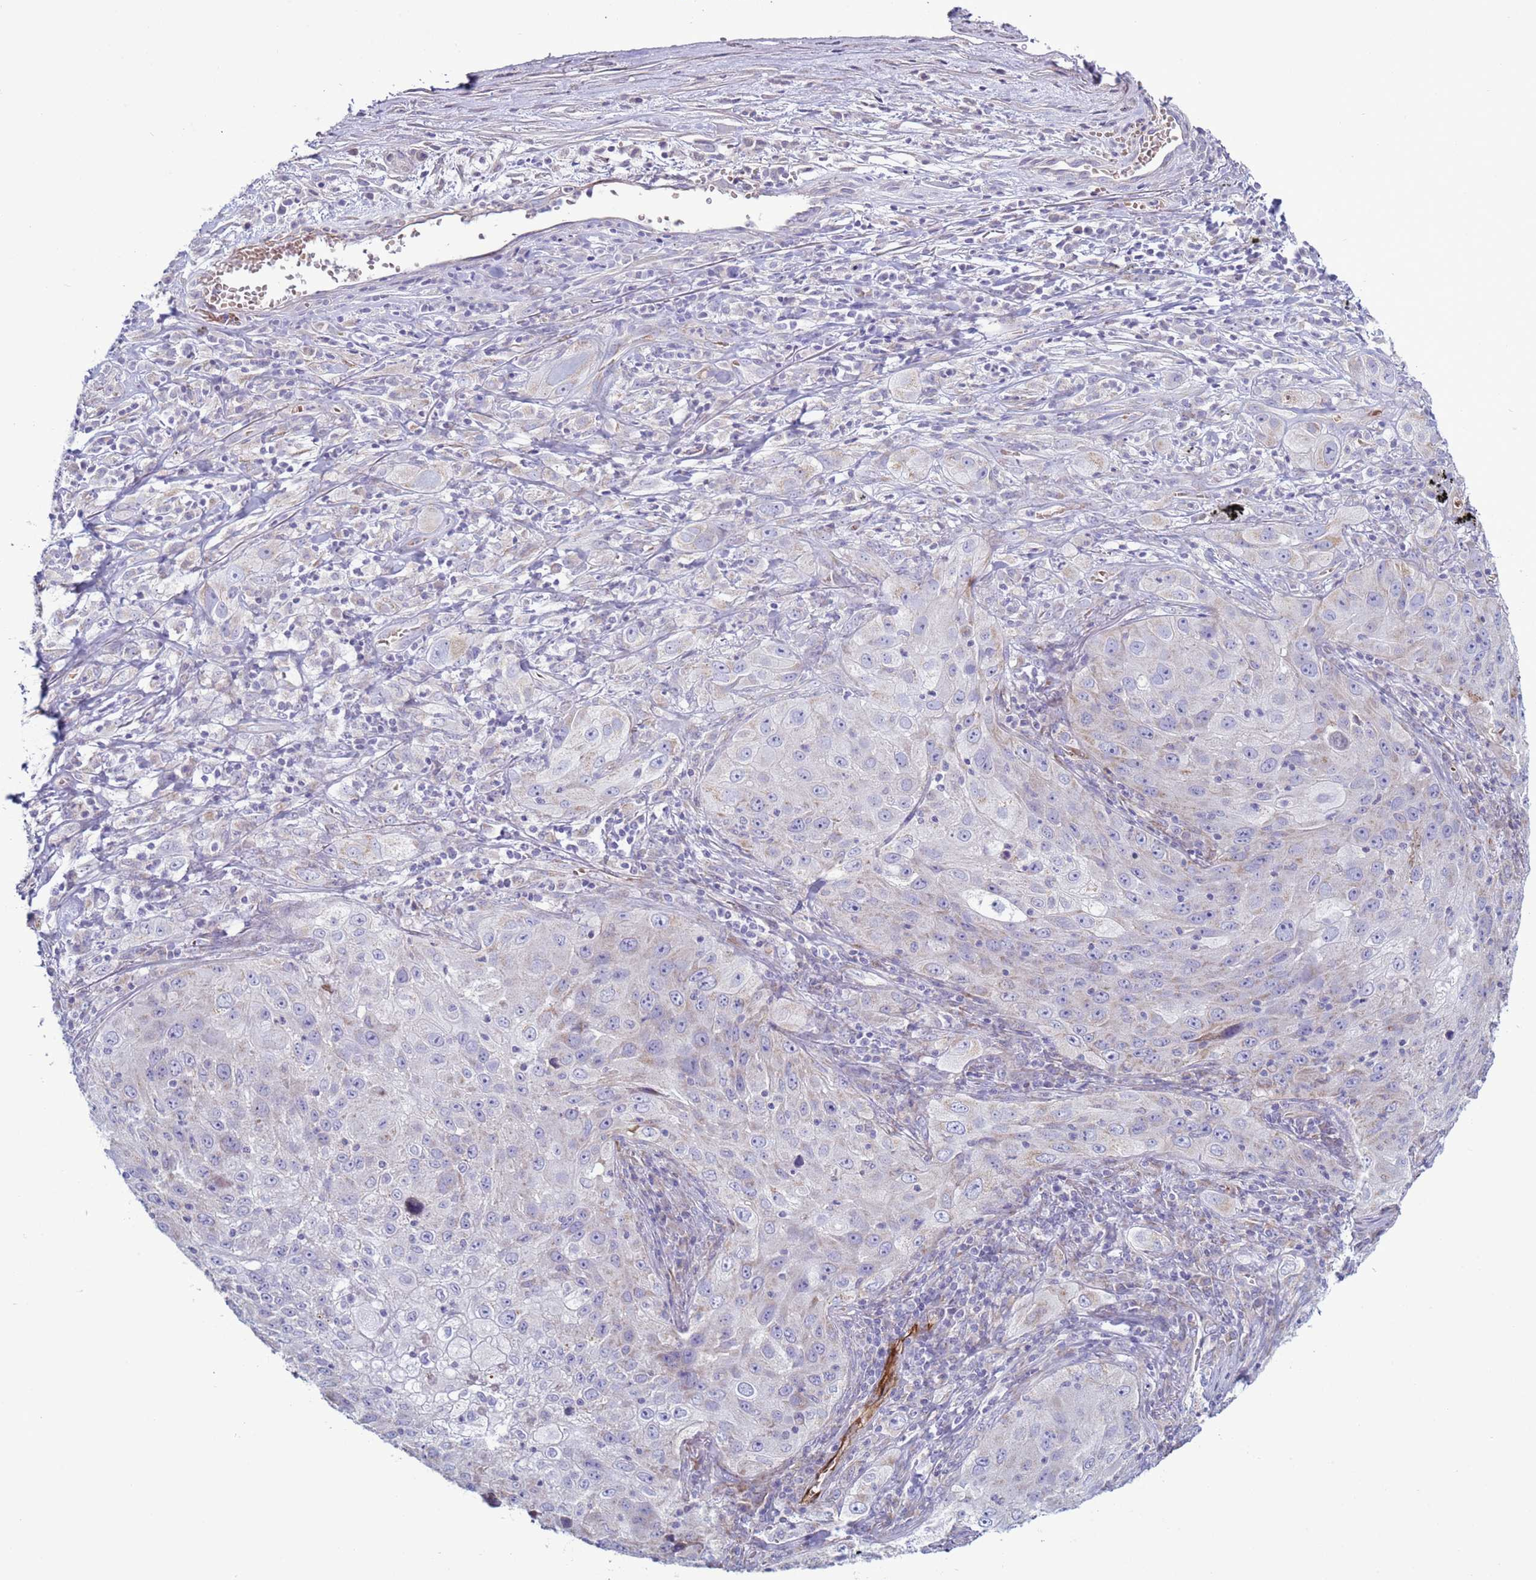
{"staining": {"intensity": "negative", "quantity": "none", "location": "none"}, "tissue": "lung cancer", "cell_type": "Tumor cells", "image_type": "cancer", "snomed": [{"axis": "morphology", "description": "Squamous cell carcinoma, NOS"}, {"axis": "topography", "description": "Lung"}], "caption": "High magnification brightfield microscopy of squamous cell carcinoma (lung) stained with DAB (brown) and counterstained with hematoxylin (blue): tumor cells show no significant positivity.", "gene": "ABHD17B", "patient": {"sex": "female", "age": 69}}